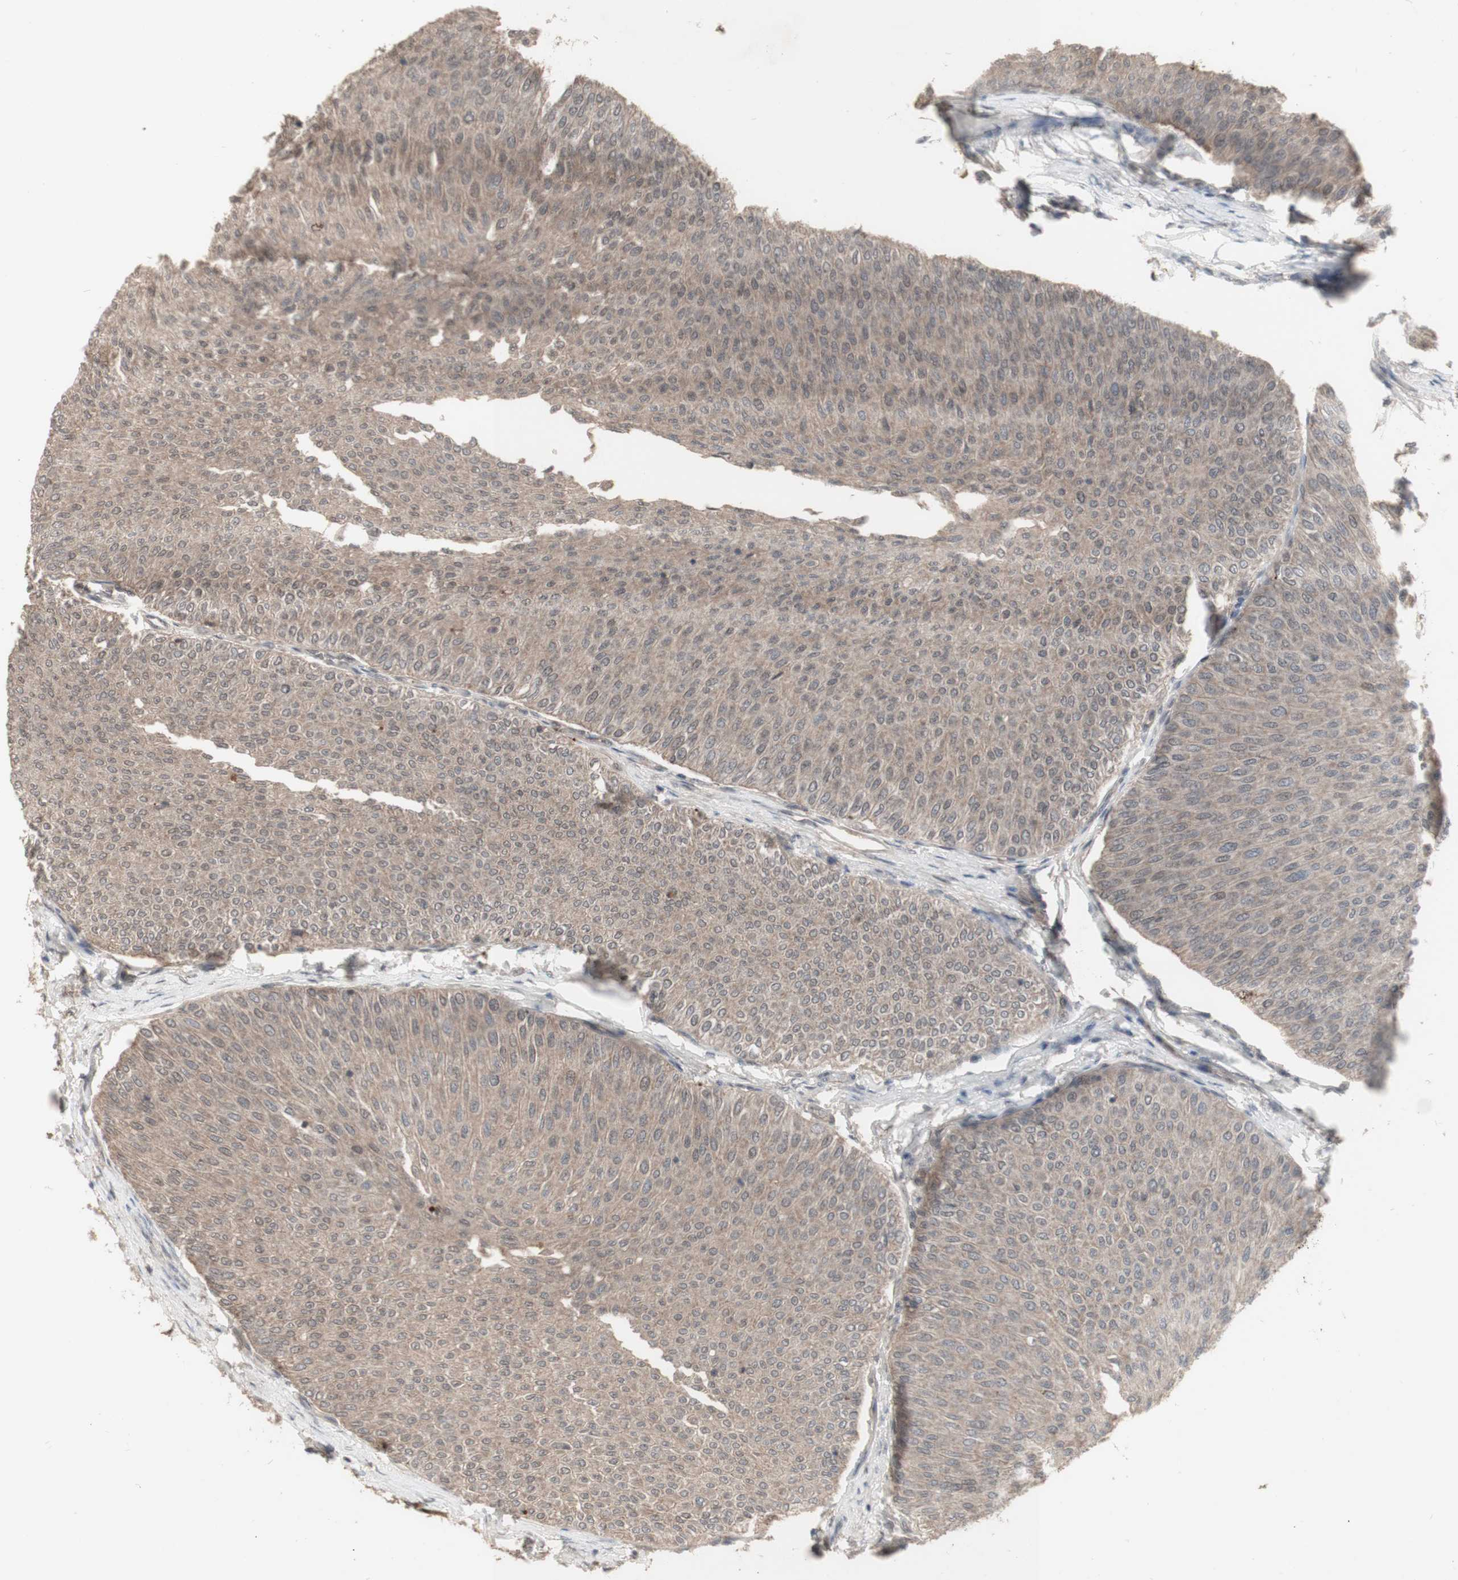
{"staining": {"intensity": "weak", "quantity": ">75%", "location": "cytoplasmic/membranous,nuclear"}, "tissue": "urothelial cancer", "cell_type": "Tumor cells", "image_type": "cancer", "snomed": [{"axis": "morphology", "description": "Urothelial carcinoma, Low grade"}, {"axis": "topography", "description": "Urinary bladder"}], "caption": "Weak cytoplasmic/membranous and nuclear expression is seen in approximately >75% of tumor cells in urothelial carcinoma (low-grade). The staining was performed using DAB (3,3'-diaminobenzidine) to visualize the protein expression in brown, while the nuclei were stained in blue with hematoxylin (Magnification: 20x).", "gene": "ALOX12", "patient": {"sex": "male", "age": 78}}